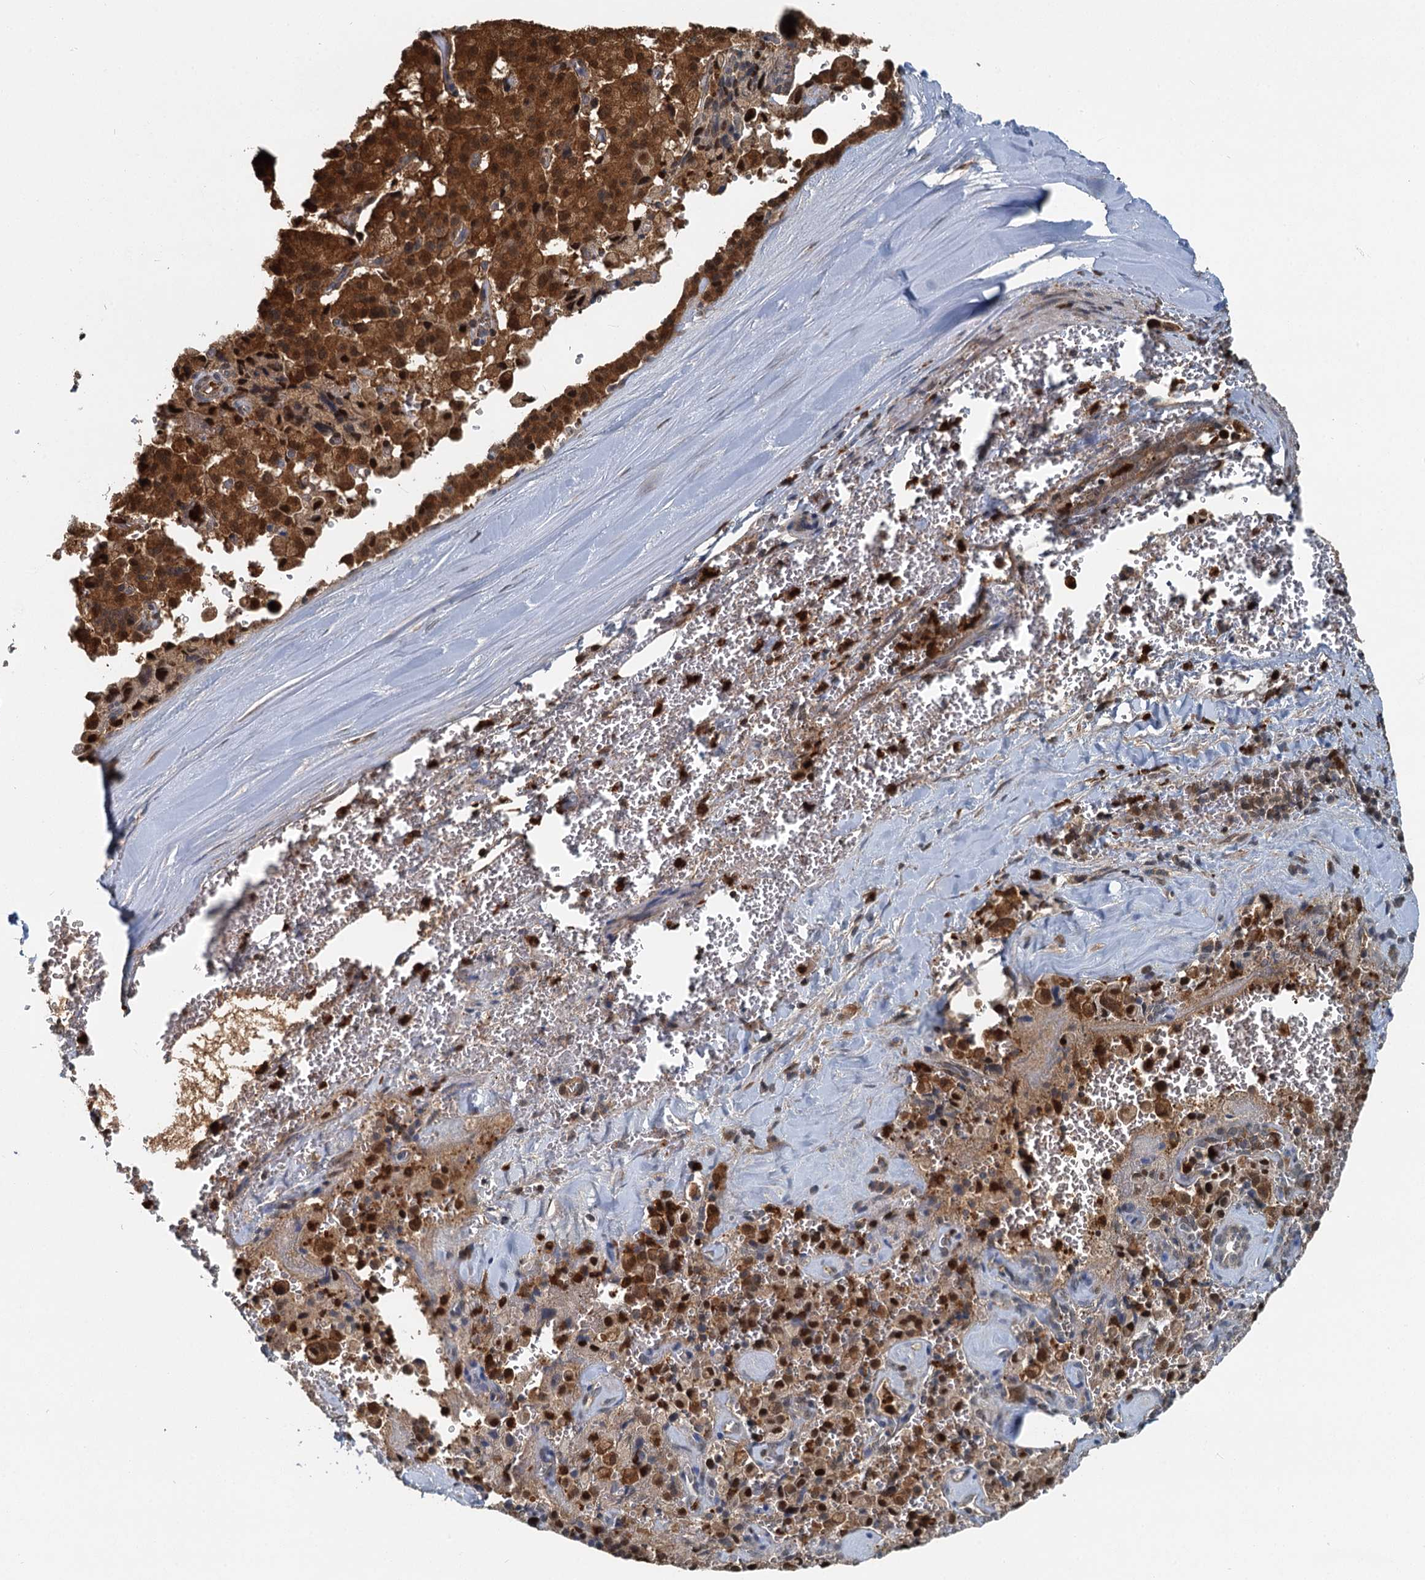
{"staining": {"intensity": "strong", "quantity": ">75%", "location": "cytoplasmic/membranous,nuclear"}, "tissue": "pancreatic cancer", "cell_type": "Tumor cells", "image_type": "cancer", "snomed": [{"axis": "morphology", "description": "Adenocarcinoma, NOS"}, {"axis": "topography", "description": "Pancreas"}], "caption": "The histopathology image shows immunohistochemical staining of adenocarcinoma (pancreatic). There is strong cytoplasmic/membranous and nuclear positivity is present in approximately >75% of tumor cells. (DAB (3,3'-diaminobenzidine) IHC, brown staining for protein, blue staining for nuclei).", "gene": "GPI", "patient": {"sex": "male", "age": 65}}